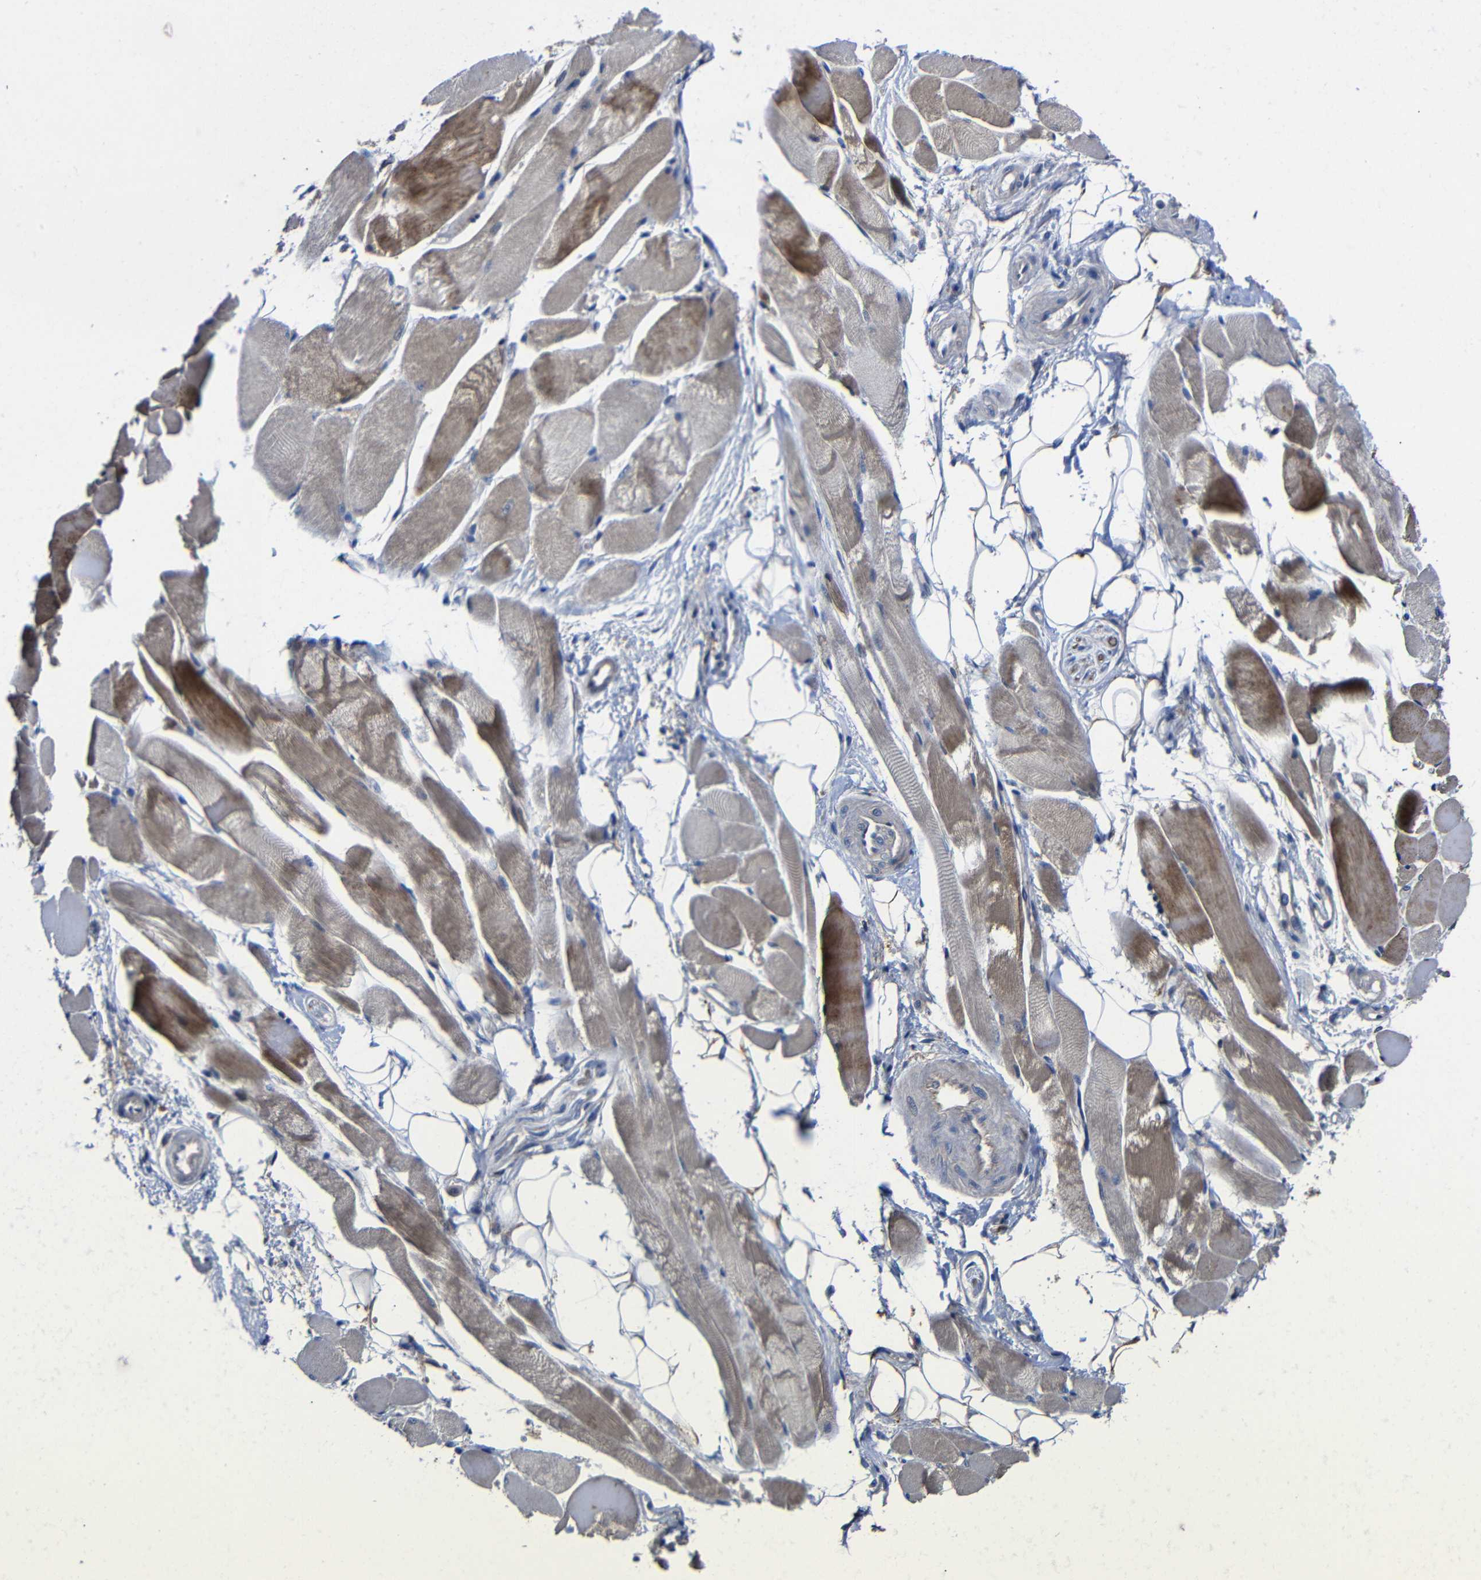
{"staining": {"intensity": "moderate", "quantity": ">75%", "location": "cytoplasmic/membranous"}, "tissue": "skeletal muscle", "cell_type": "Myocytes", "image_type": "normal", "snomed": [{"axis": "morphology", "description": "Normal tissue, NOS"}, {"axis": "topography", "description": "Skeletal muscle"}, {"axis": "topography", "description": "Peripheral nerve tissue"}], "caption": "Immunohistochemical staining of normal skeletal muscle demonstrates >75% levels of moderate cytoplasmic/membranous protein positivity in approximately >75% of myocytes.", "gene": "LPAR5", "patient": {"sex": "female", "age": 84}}